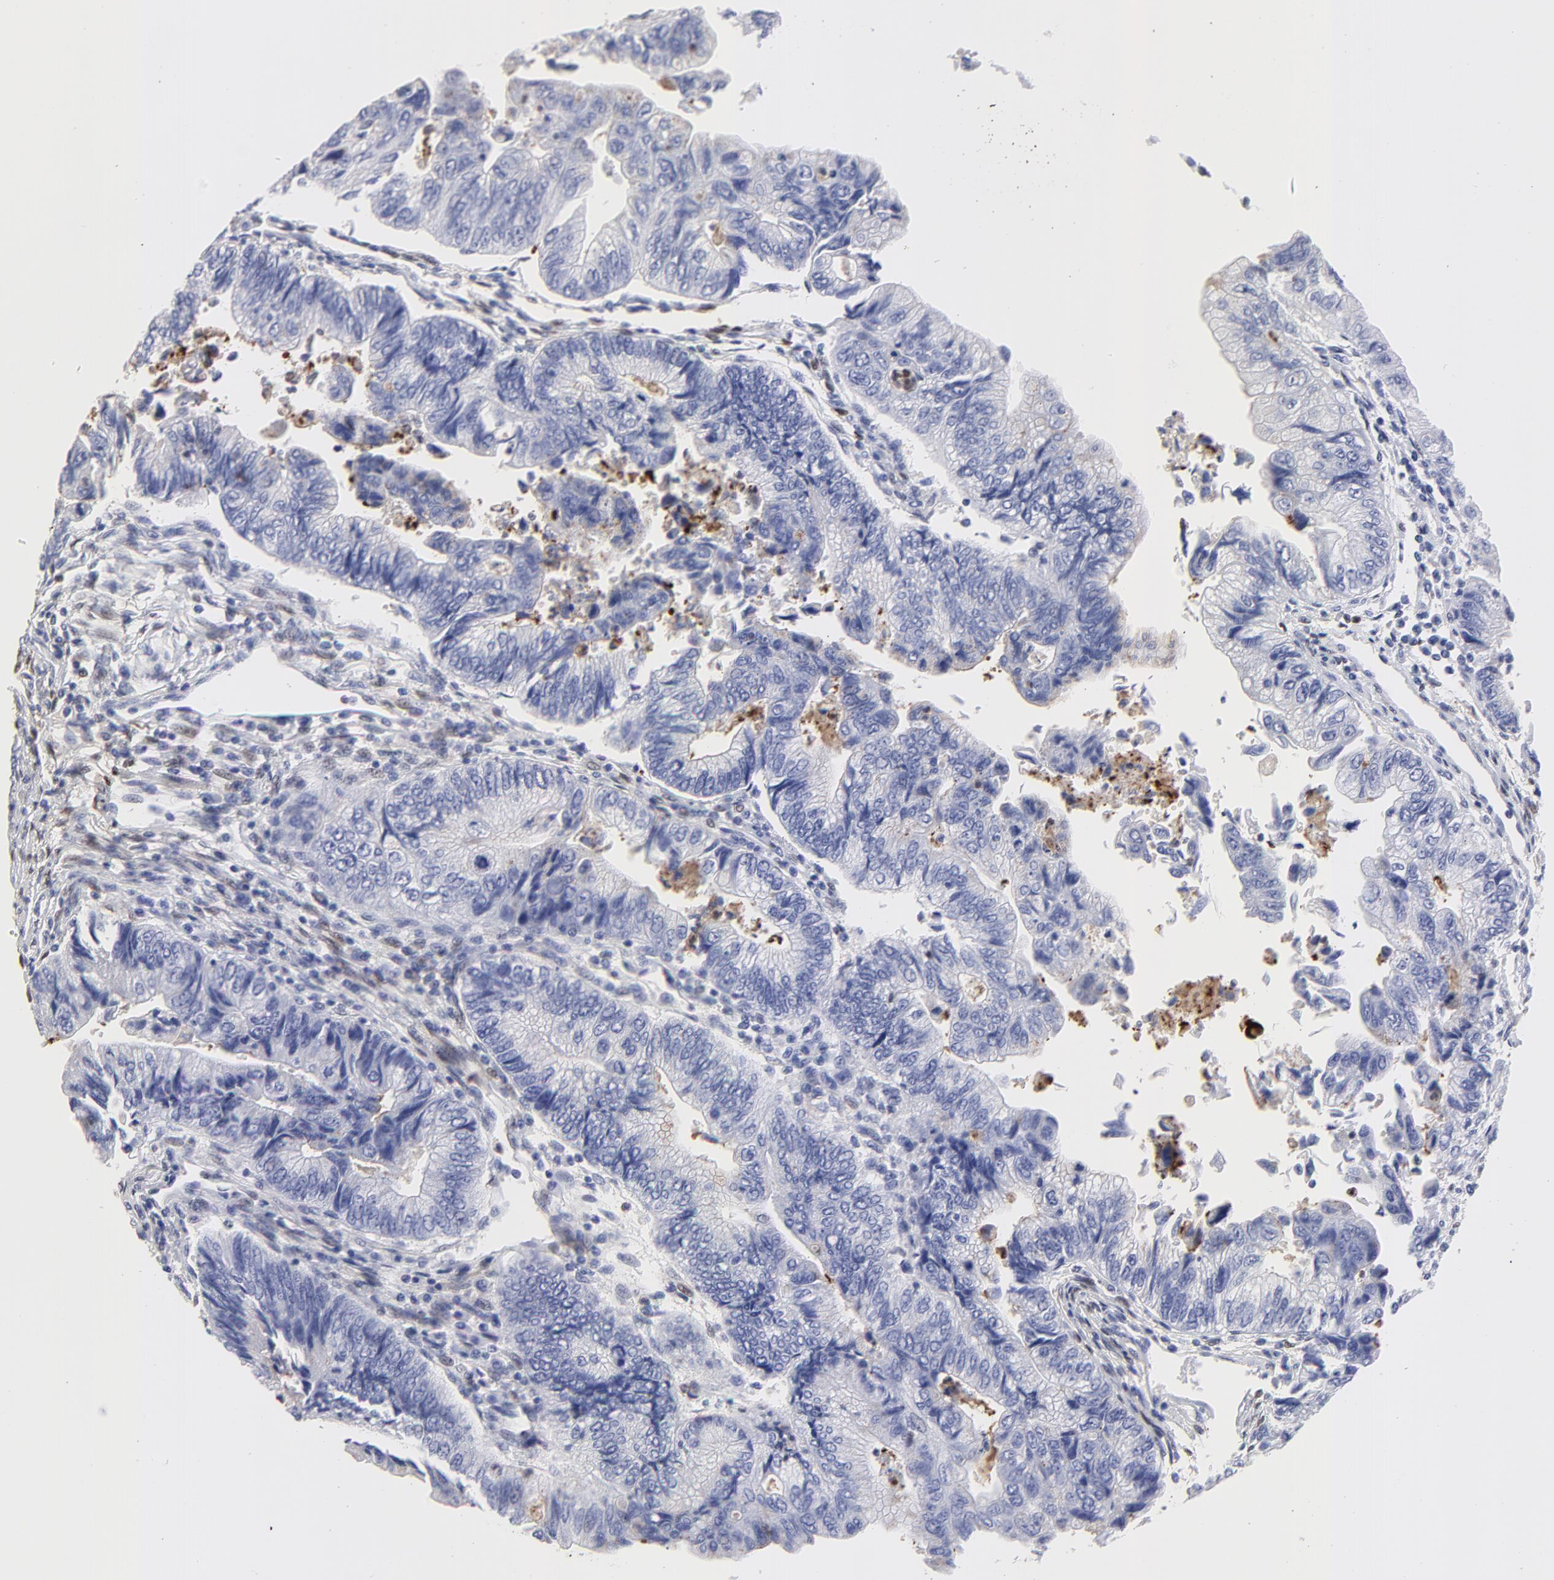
{"staining": {"intensity": "negative", "quantity": "none", "location": "none"}, "tissue": "colorectal cancer", "cell_type": "Tumor cells", "image_type": "cancer", "snomed": [{"axis": "morphology", "description": "Adenocarcinoma, NOS"}, {"axis": "topography", "description": "Colon"}], "caption": "There is no significant positivity in tumor cells of colorectal cancer (adenocarcinoma).", "gene": "SMARCA1", "patient": {"sex": "female", "age": 11}}